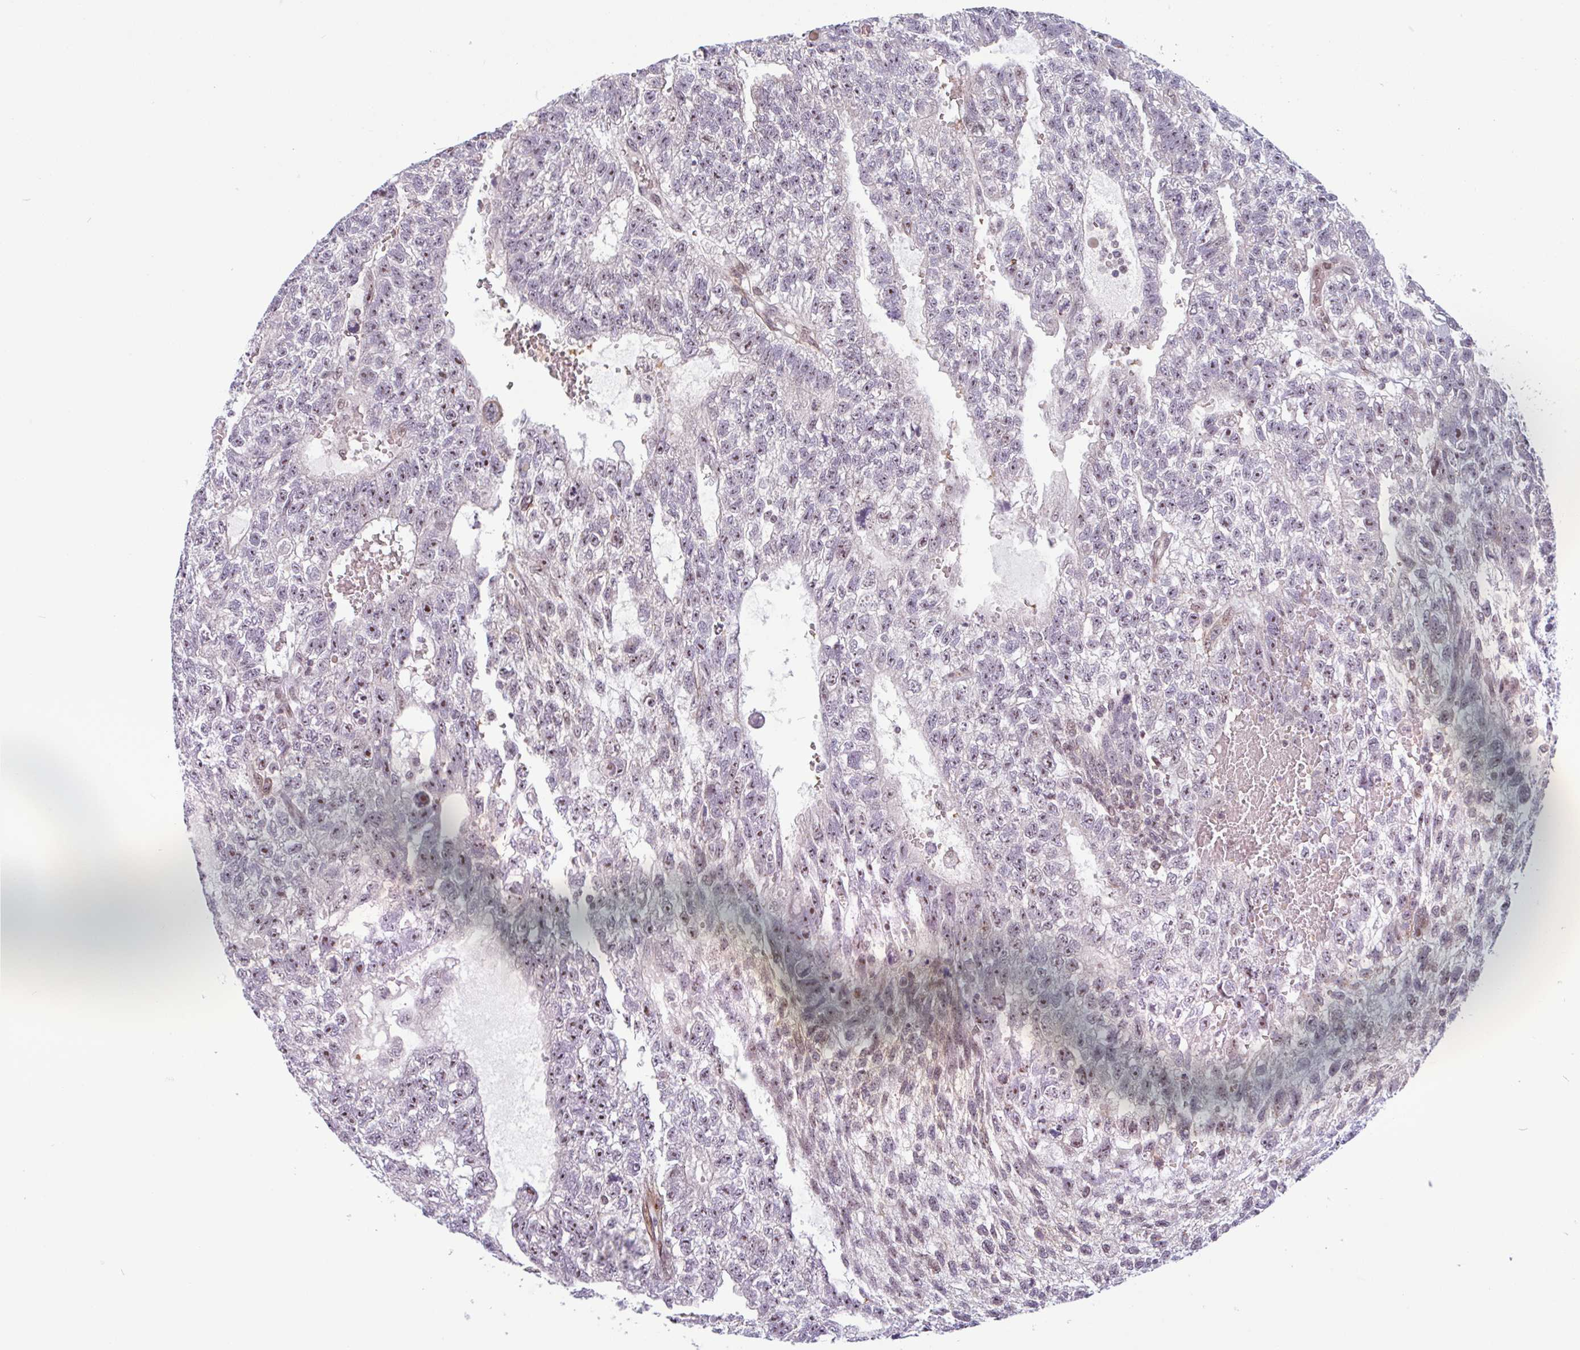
{"staining": {"intensity": "moderate", "quantity": "25%-75%", "location": "nuclear"}, "tissue": "testis cancer", "cell_type": "Tumor cells", "image_type": "cancer", "snomed": [{"axis": "morphology", "description": "Carcinoma, Embryonal, NOS"}, {"axis": "topography", "description": "Testis"}], "caption": "Human embryonal carcinoma (testis) stained with a protein marker displays moderate staining in tumor cells.", "gene": "TMEM119", "patient": {"sex": "male", "age": 26}}